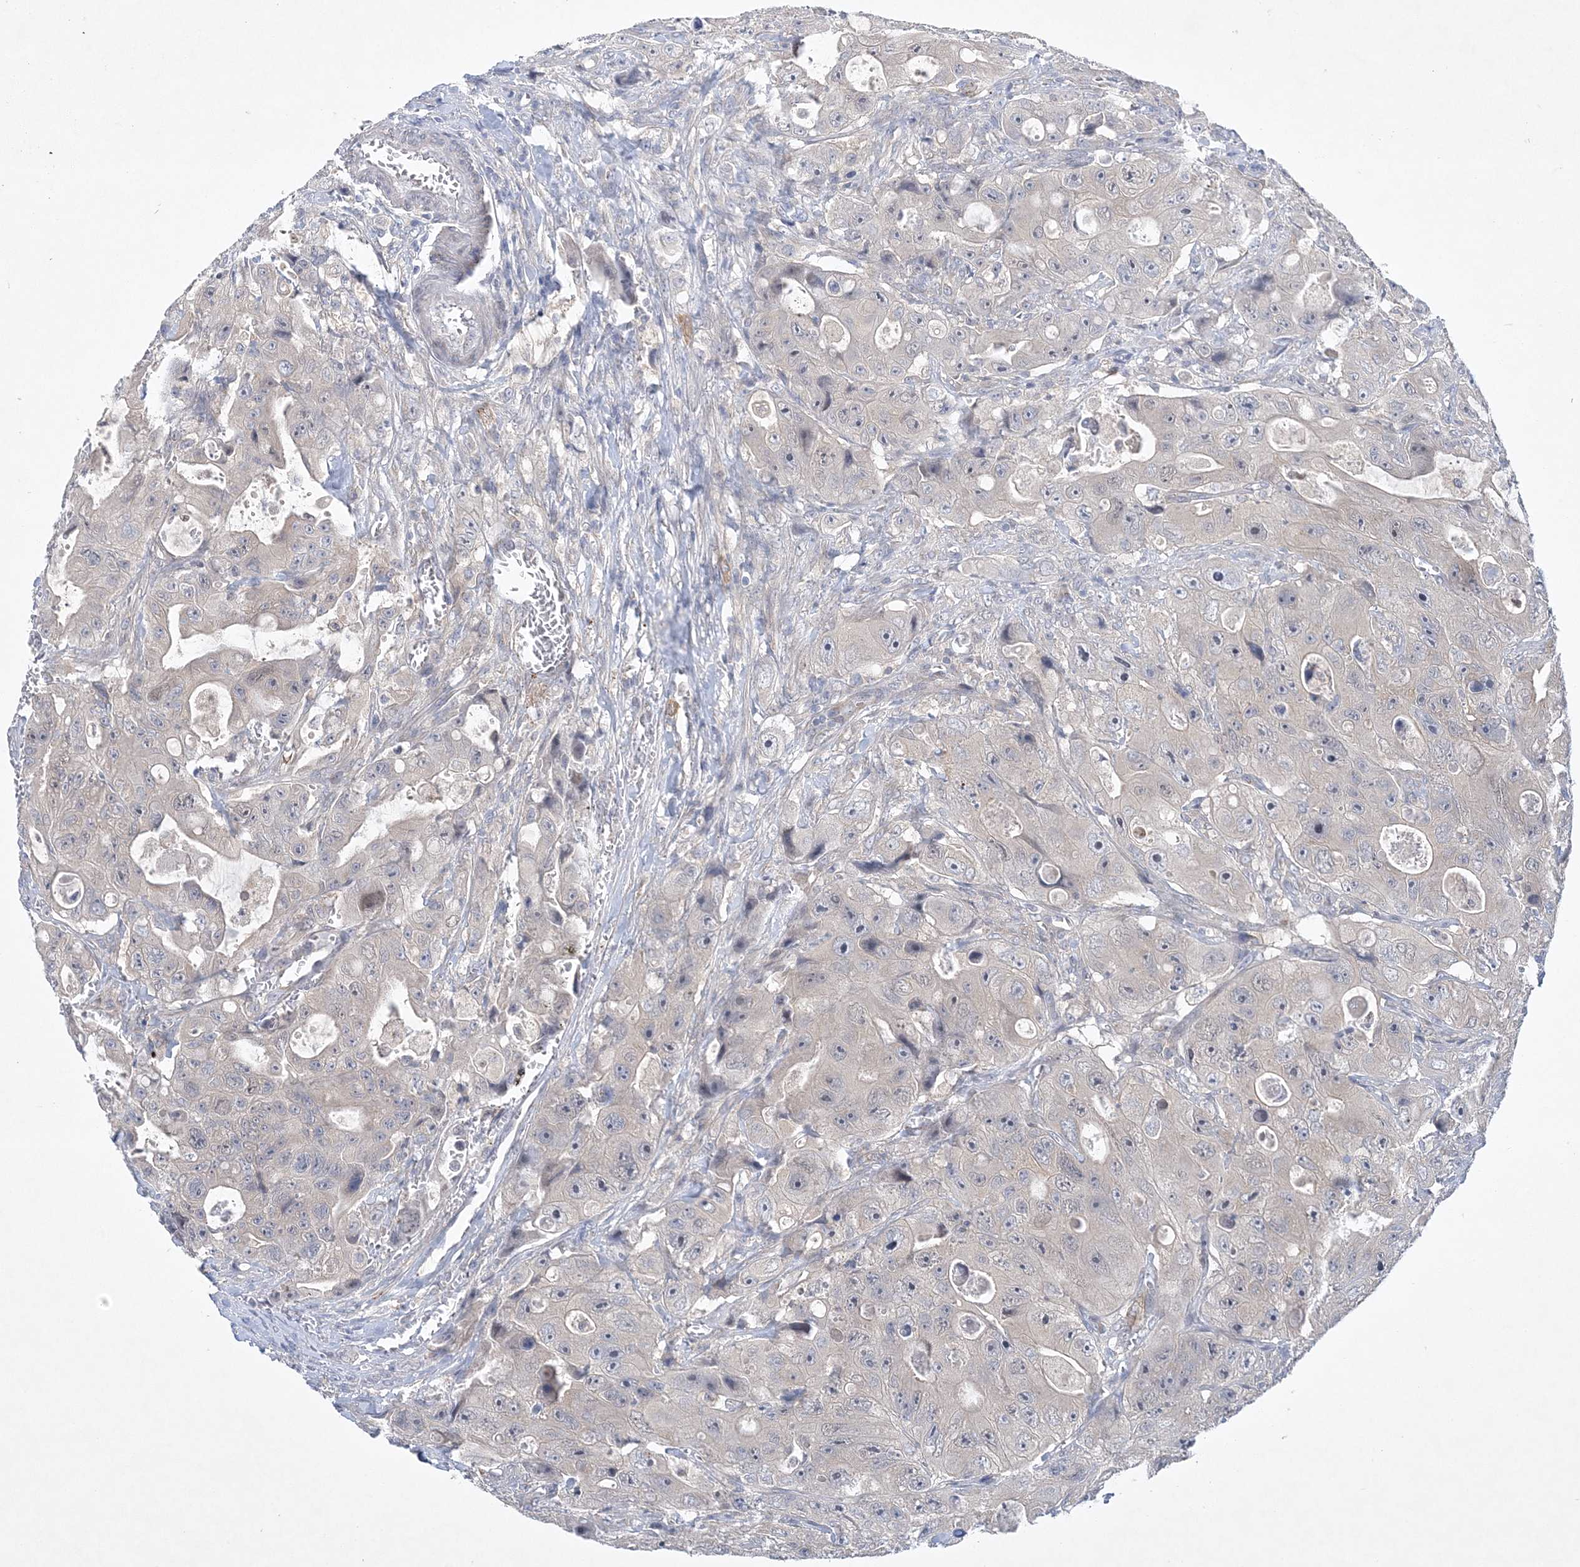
{"staining": {"intensity": "negative", "quantity": "none", "location": "none"}, "tissue": "colorectal cancer", "cell_type": "Tumor cells", "image_type": "cancer", "snomed": [{"axis": "morphology", "description": "Adenocarcinoma, NOS"}, {"axis": "topography", "description": "Colon"}], "caption": "Immunohistochemistry (IHC) image of neoplastic tissue: colorectal cancer (adenocarcinoma) stained with DAB exhibits no significant protein staining in tumor cells.", "gene": "ANKRD35", "patient": {"sex": "female", "age": 46}}